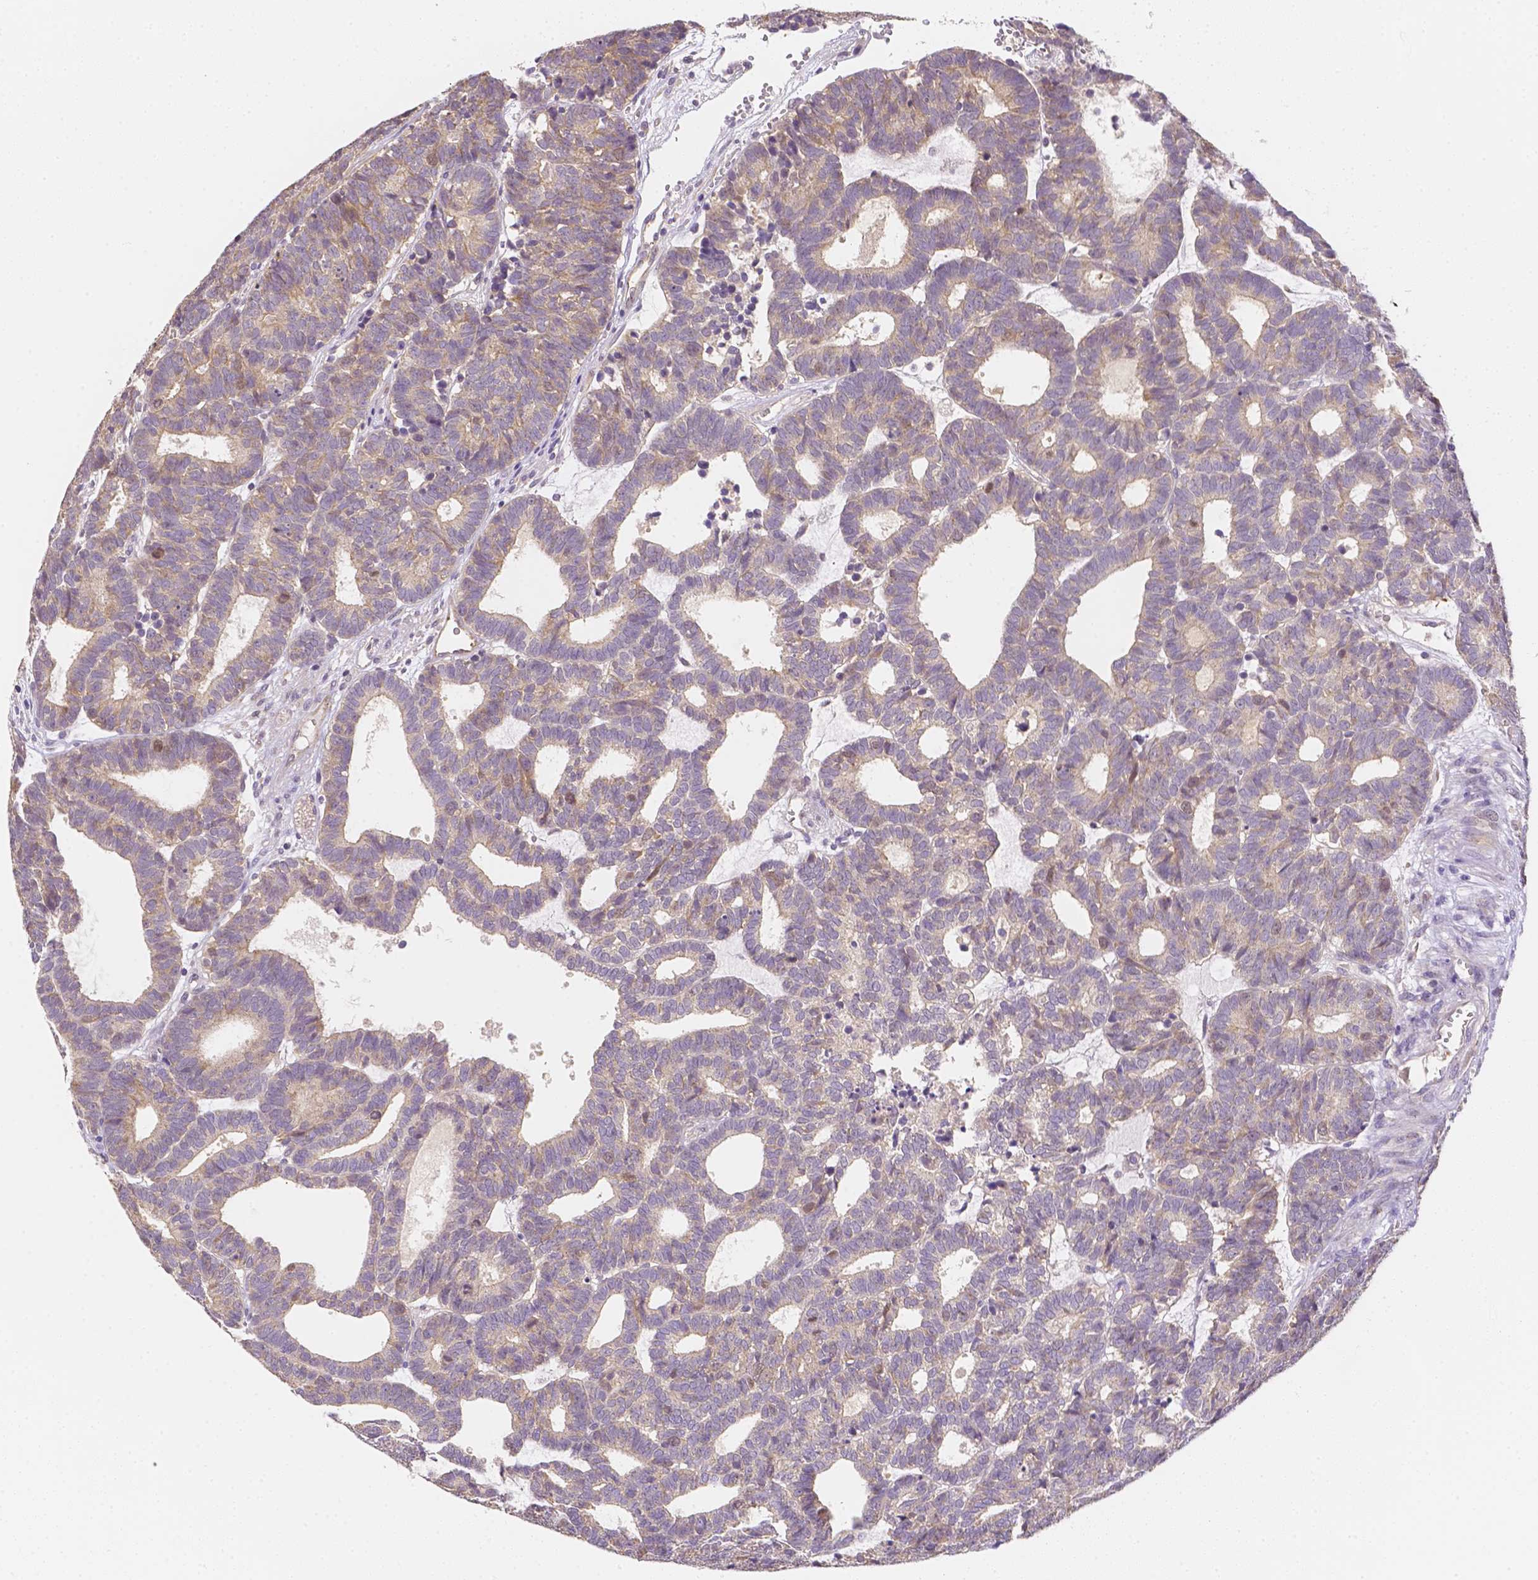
{"staining": {"intensity": "negative", "quantity": "none", "location": "none"}, "tissue": "head and neck cancer", "cell_type": "Tumor cells", "image_type": "cancer", "snomed": [{"axis": "morphology", "description": "Adenocarcinoma, NOS"}, {"axis": "topography", "description": "Head-Neck"}], "caption": "This micrograph is of head and neck cancer (adenocarcinoma) stained with immunohistochemistry (IHC) to label a protein in brown with the nuclei are counter-stained blue. There is no expression in tumor cells.", "gene": "C10orf67", "patient": {"sex": "female", "age": 81}}